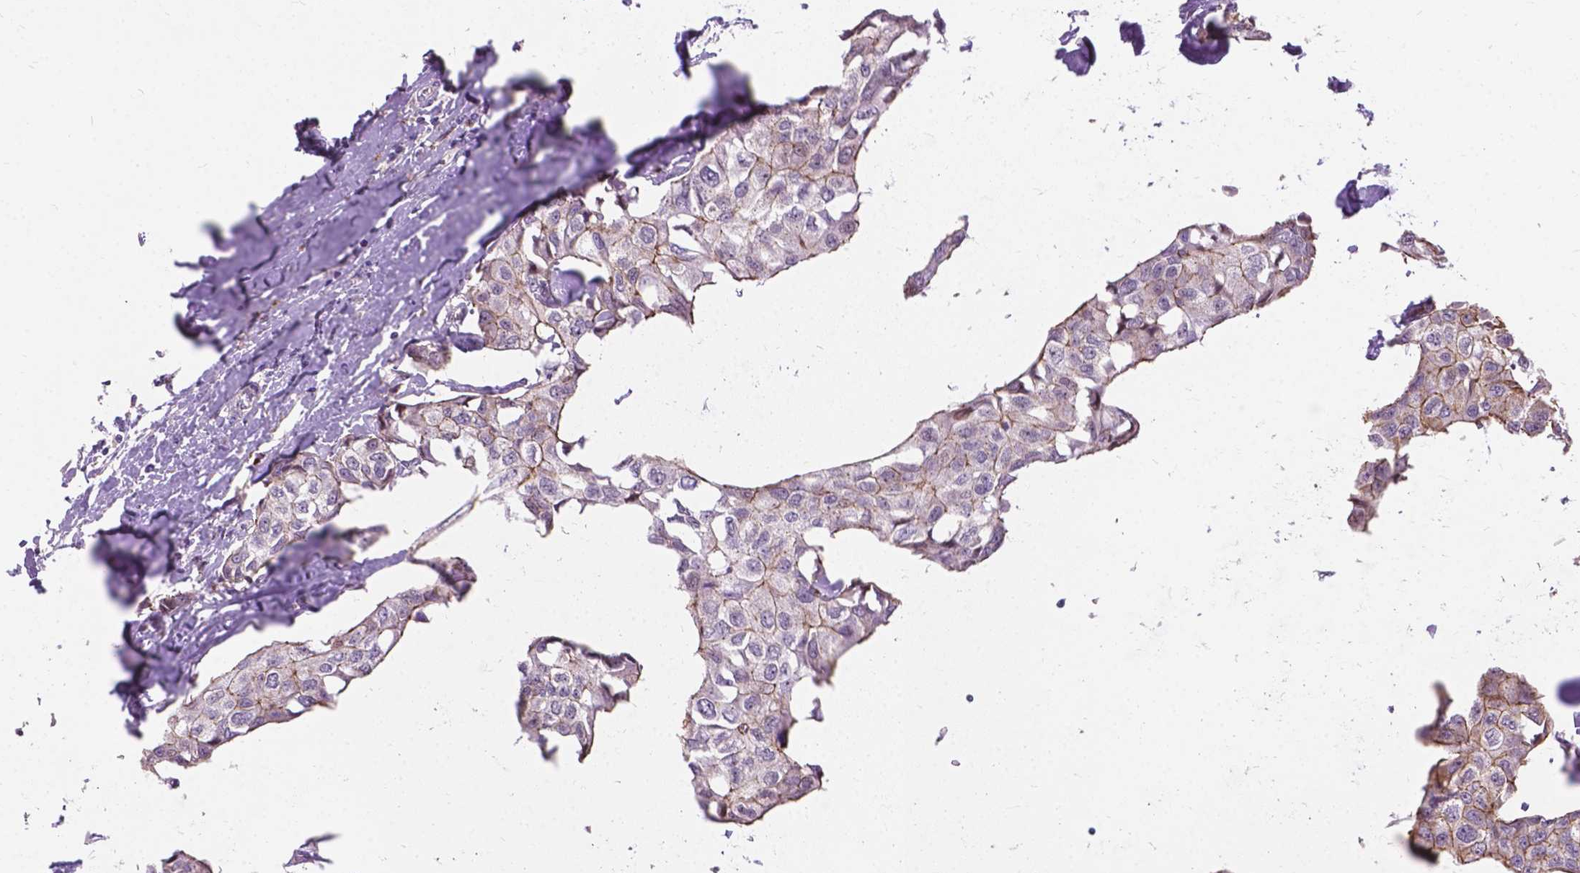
{"staining": {"intensity": "weak", "quantity": ">75%", "location": "cytoplasmic/membranous"}, "tissue": "breast cancer", "cell_type": "Tumor cells", "image_type": "cancer", "snomed": [{"axis": "morphology", "description": "Duct carcinoma"}, {"axis": "topography", "description": "Breast"}], "caption": "This is a photomicrograph of immunohistochemistry (IHC) staining of breast cancer, which shows weak positivity in the cytoplasmic/membranous of tumor cells.", "gene": "MYH14", "patient": {"sex": "female", "age": 80}}